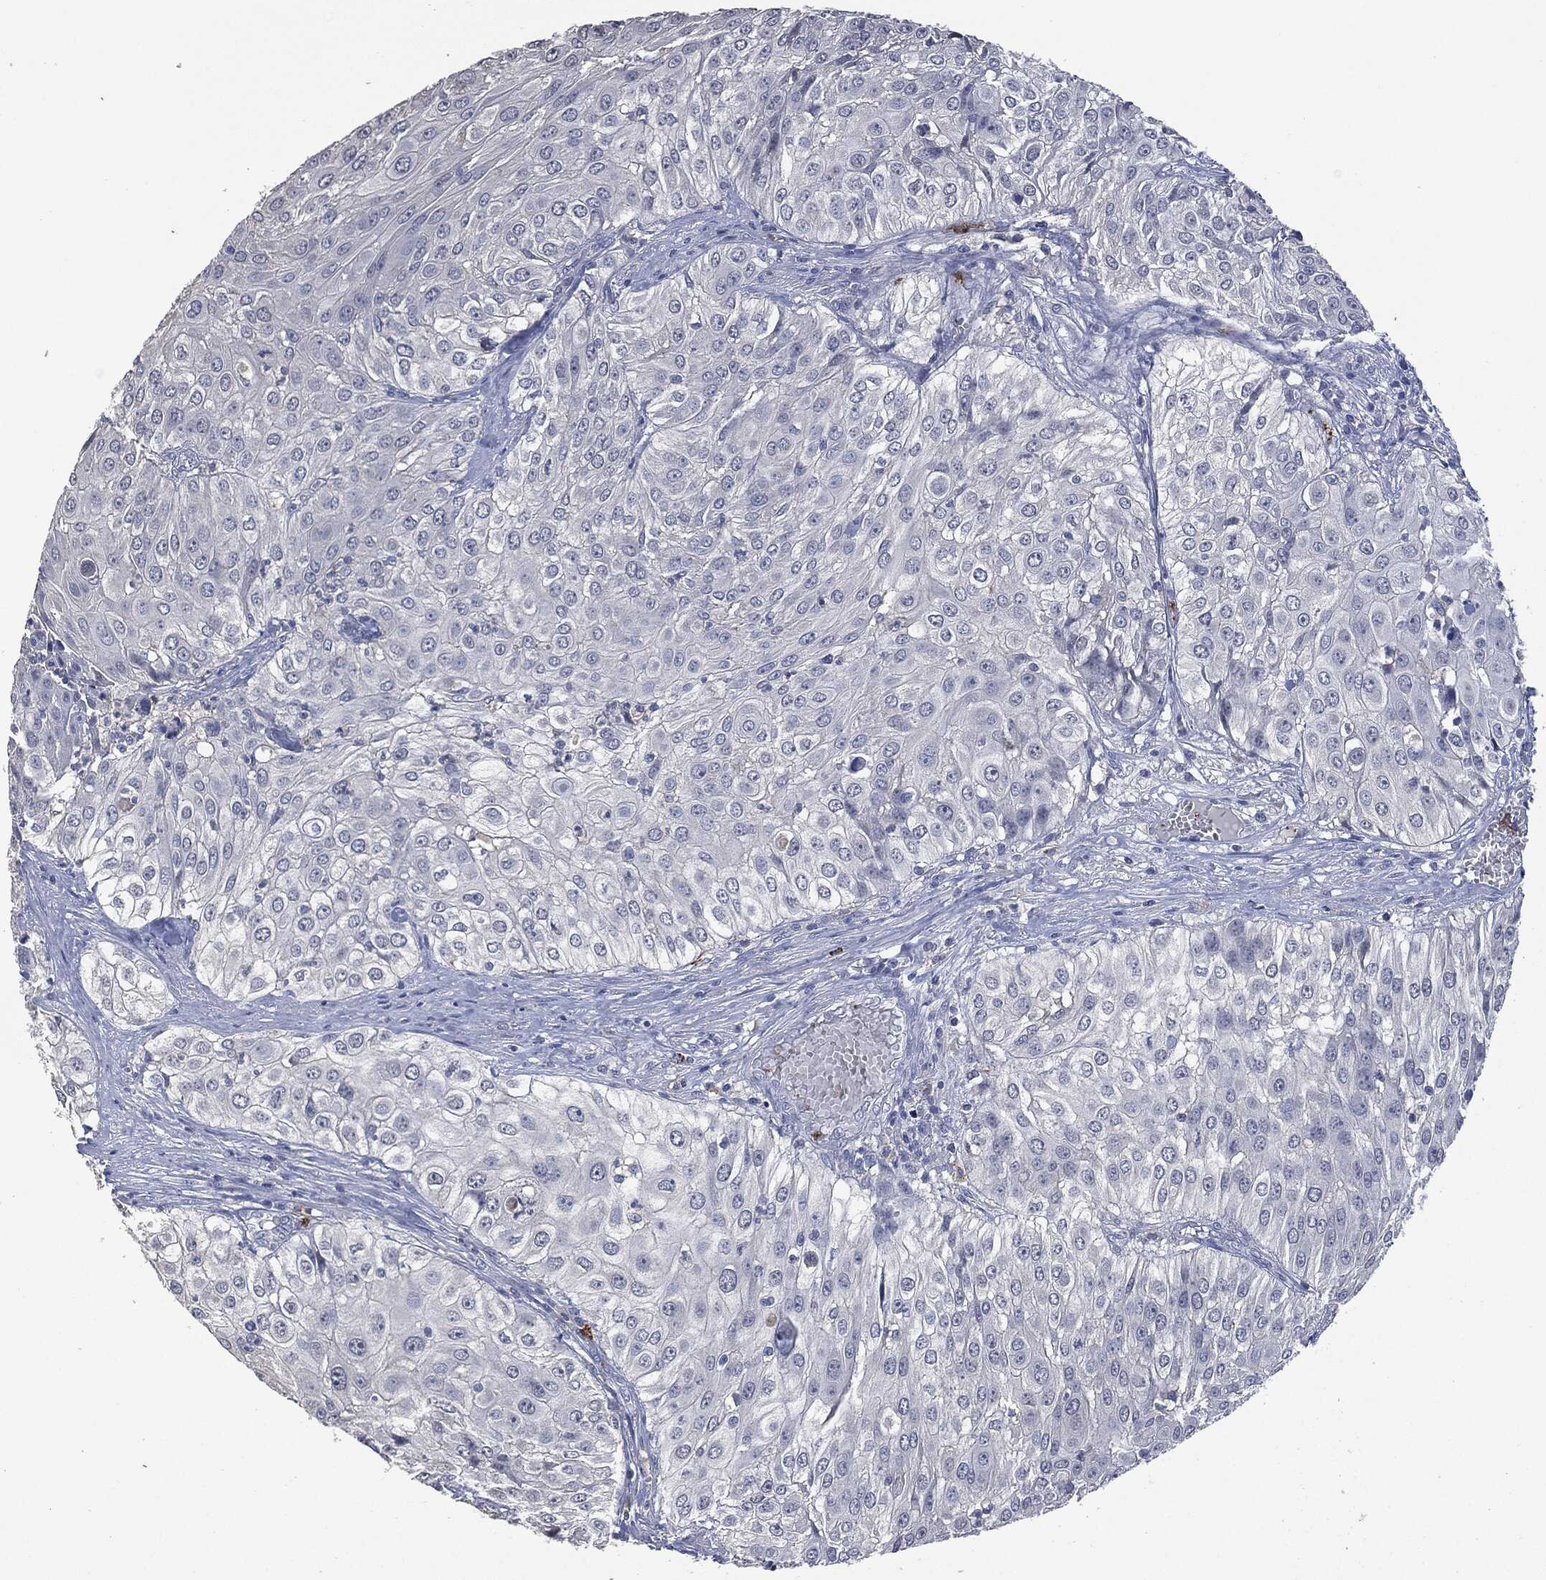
{"staining": {"intensity": "negative", "quantity": "none", "location": "none"}, "tissue": "urothelial cancer", "cell_type": "Tumor cells", "image_type": "cancer", "snomed": [{"axis": "morphology", "description": "Urothelial carcinoma, High grade"}, {"axis": "topography", "description": "Urinary bladder"}], "caption": "IHC of human high-grade urothelial carcinoma demonstrates no positivity in tumor cells. (DAB (3,3'-diaminobenzidine) IHC with hematoxylin counter stain).", "gene": "CD33", "patient": {"sex": "female", "age": 79}}